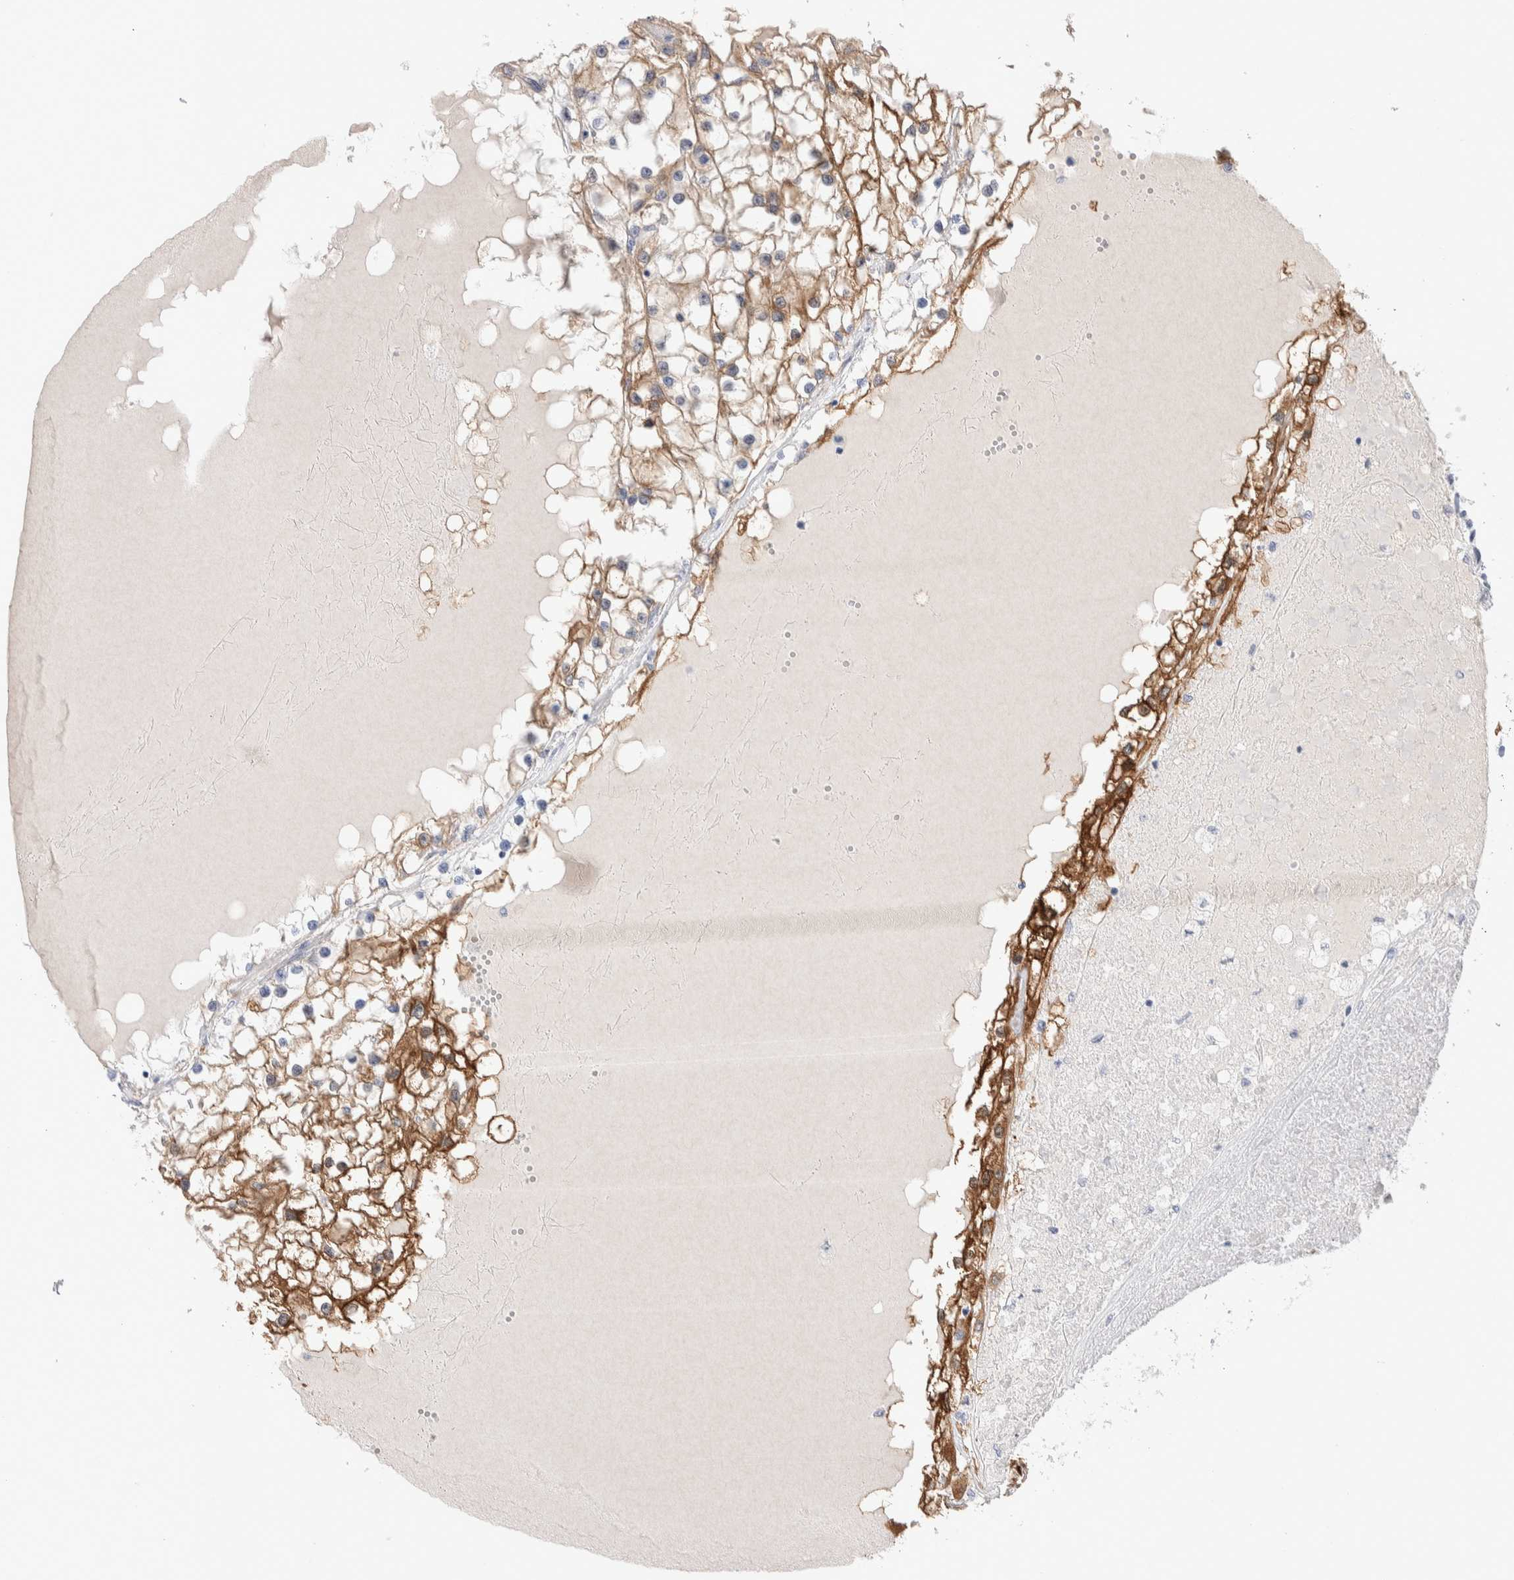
{"staining": {"intensity": "moderate", "quantity": ">75%", "location": "cytoplasmic/membranous"}, "tissue": "renal cancer", "cell_type": "Tumor cells", "image_type": "cancer", "snomed": [{"axis": "morphology", "description": "Adenocarcinoma, NOS"}, {"axis": "topography", "description": "Kidney"}], "caption": "High-magnification brightfield microscopy of adenocarcinoma (renal) stained with DAB (brown) and counterstained with hematoxylin (blue). tumor cells exhibit moderate cytoplasmic/membranous expression is identified in approximately>75% of cells.", "gene": "GDA", "patient": {"sex": "male", "age": 68}}